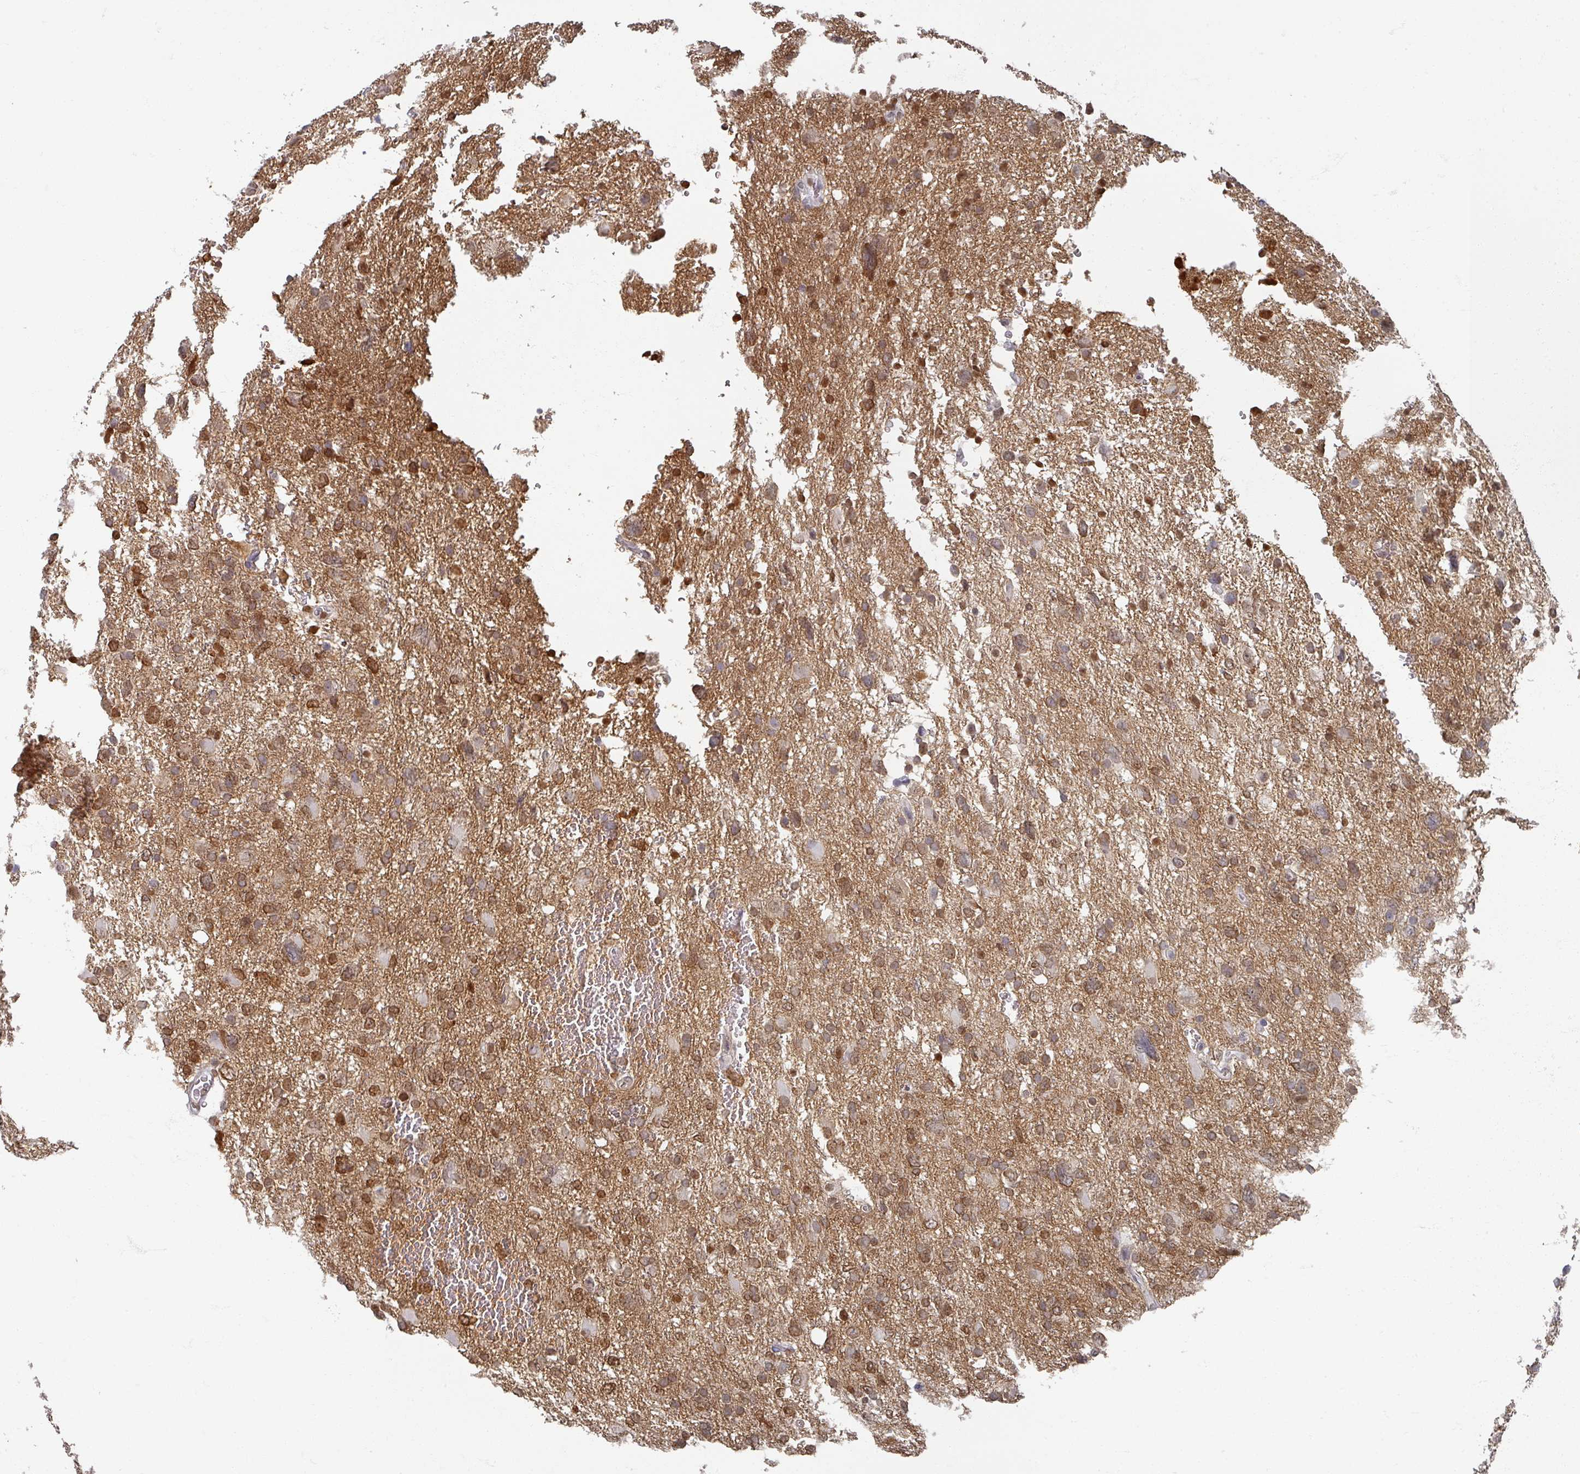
{"staining": {"intensity": "moderate", "quantity": ">75%", "location": "cytoplasmic/membranous,nuclear"}, "tissue": "glioma", "cell_type": "Tumor cells", "image_type": "cancer", "snomed": [{"axis": "morphology", "description": "Glioma, malignant, High grade"}, {"axis": "topography", "description": "Brain"}], "caption": "Protein expression analysis of high-grade glioma (malignant) shows moderate cytoplasmic/membranous and nuclear staining in about >75% of tumor cells. The staining was performed using DAB to visualize the protein expression in brown, while the nuclei were stained in blue with hematoxylin (Magnification: 20x).", "gene": "OMG", "patient": {"sex": "male", "age": 61}}